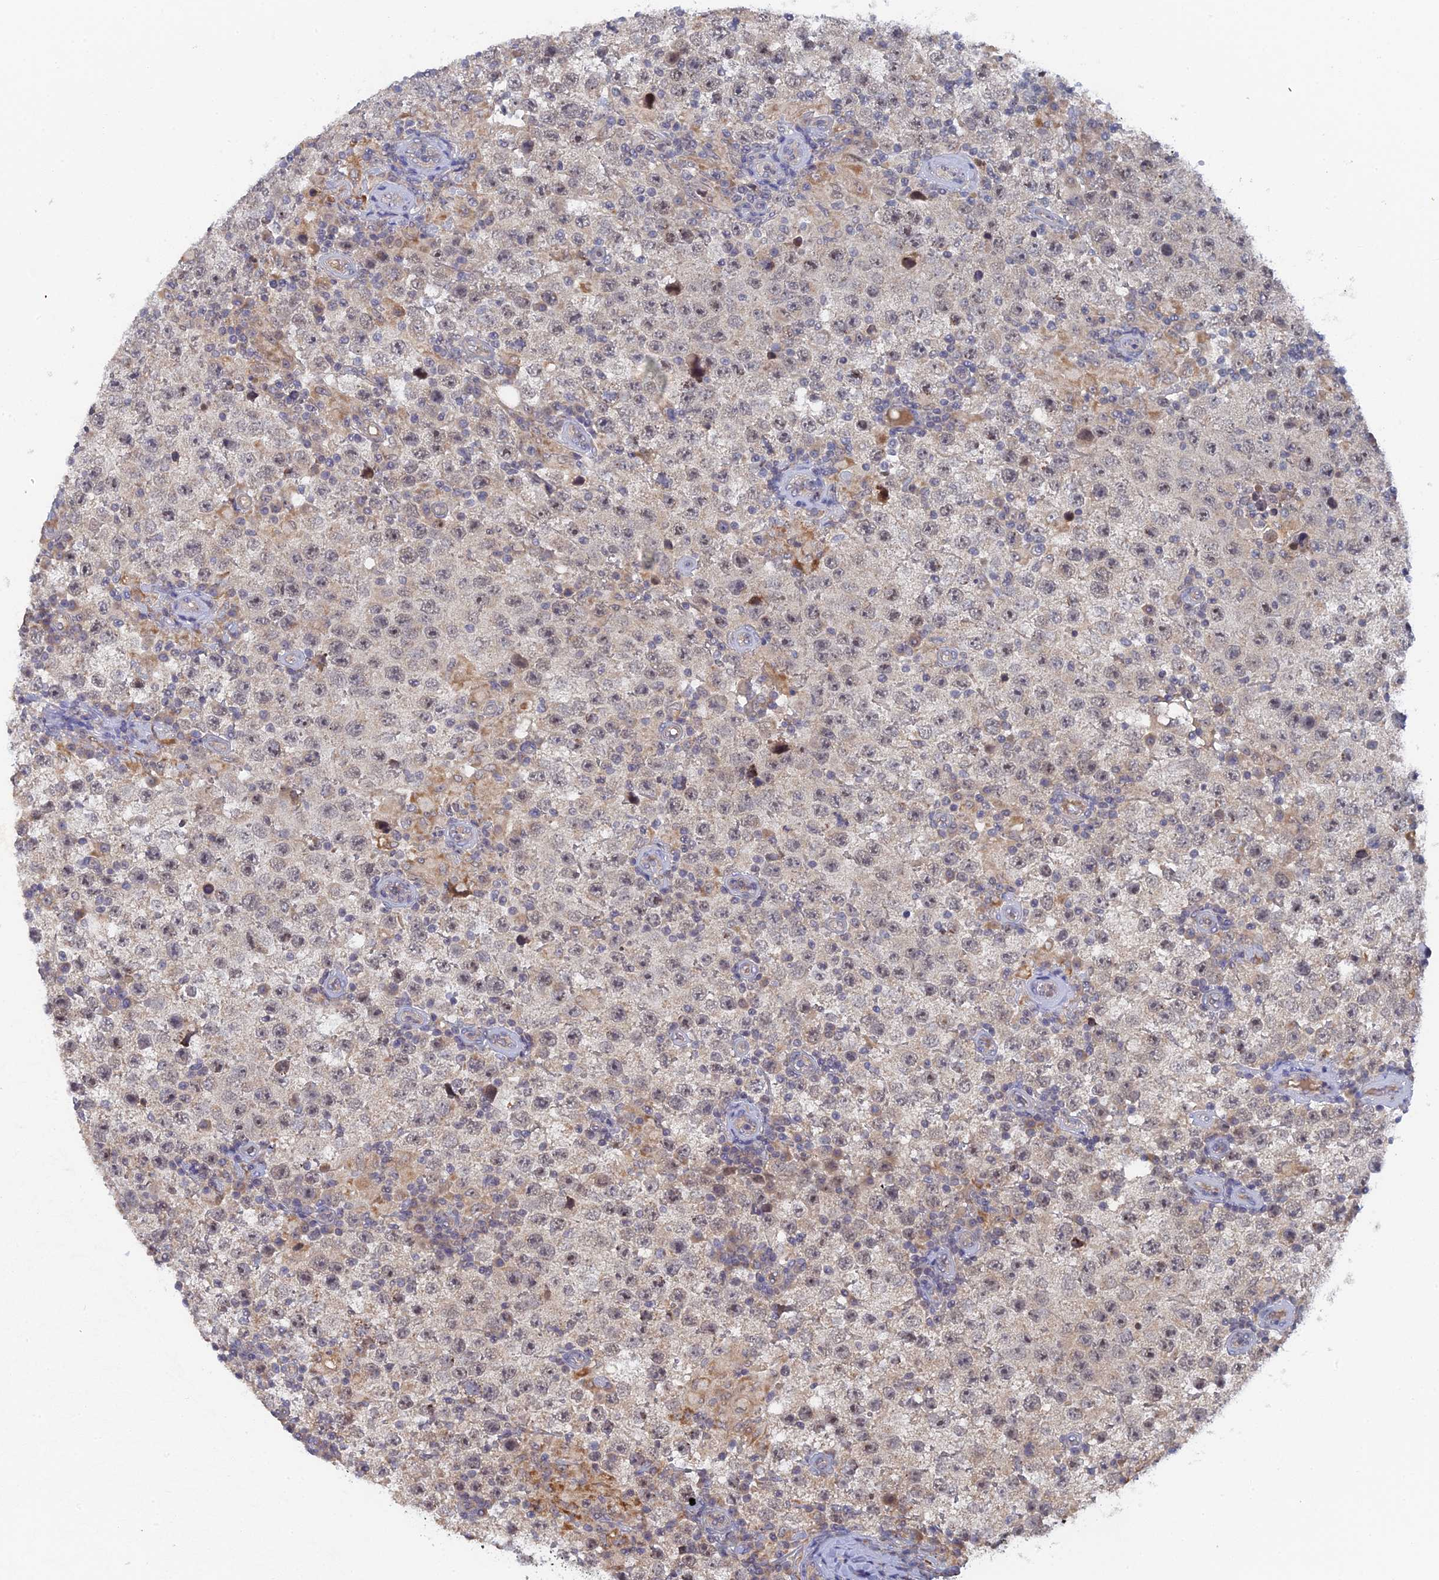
{"staining": {"intensity": "weak", "quantity": "<25%", "location": "nuclear"}, "tissue": "testis cancer", "cell_type": "Tumor cells", "image_type": "cancer", "snomed": [{"axis": "morphology", "description": "Normal tissue, NOS"}, {"axis": "morphology", "description": "Urothelial carcinoma, High grade"}, {"axis": "morphology", "description": "Seminoma, NOS"}, {"axis": "morphology", "description": "Carcinoma, Embryonal, NOS"}, {"axis": "topography", "description": "Urinary bladder"}, {"axis": "topography", "description": "Testis"}], "caption": "Tumor cells show no significant expression in testis cancer (embryonal carcinoma). Nuclei are stained in blue.", "gene": "MIGA2", "patient": {"sex": "male", "age": 41}}